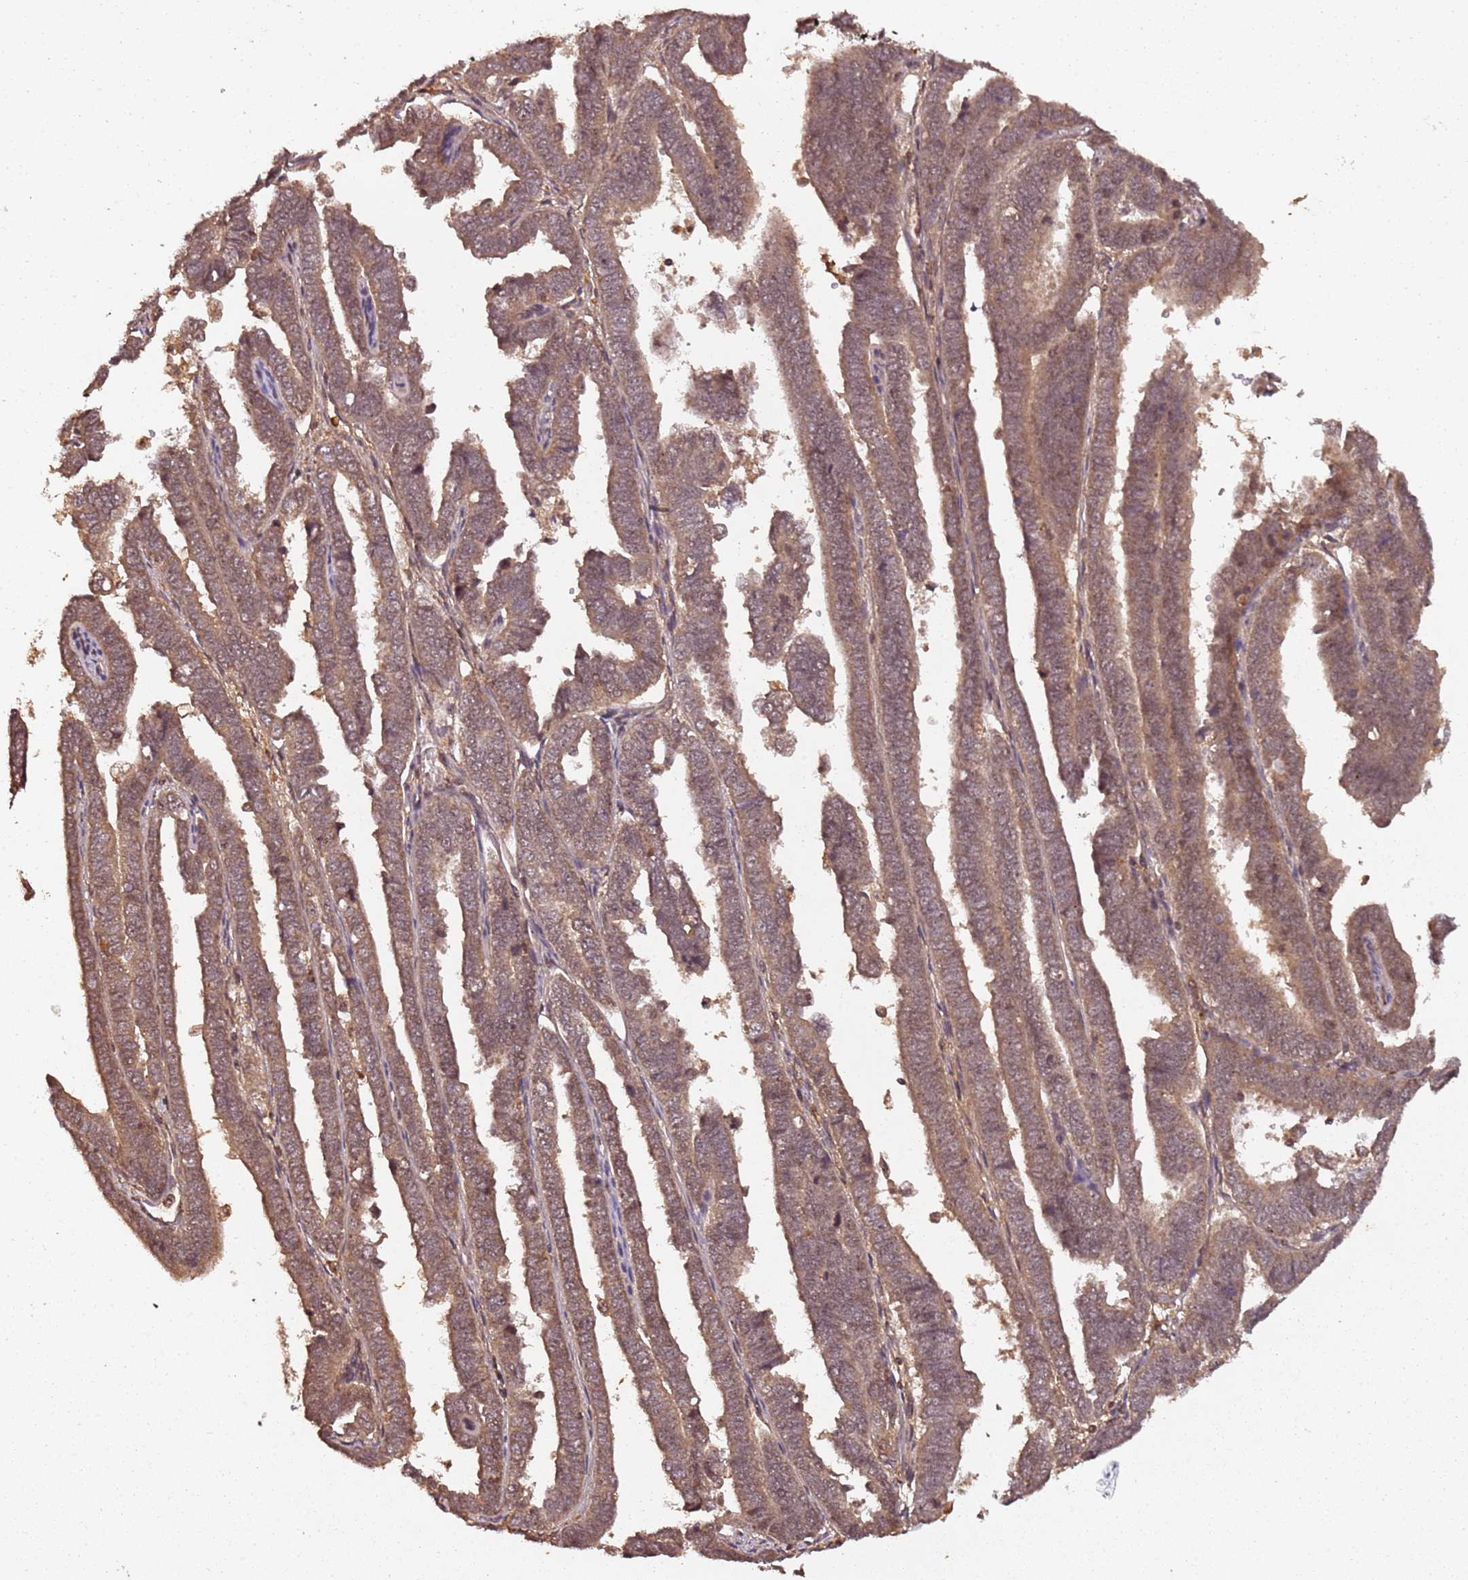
{"staining": {"intensity": "moderate", "quantity": ">75%", "location": "cytoplasmic/membranous,nuclear"}, "tissue": "endometrial cancer", "cell_type": "Tumor cells", "image_type": "cancer", "snomed": [{"axis": "morphology", "description": "Adenocarcinoma, NOS"}, {"axis": "topography", "description": "Endometrium"}], "caption": "IHC (DAB) staining of endometrial adenocarcinoma displays moderate cytoplasmic/membranous and nuclear protein expression in approximately >75% of tumor cells.", "gene": "COL1A2", "patient": {"sex": "female", "age": 75}}